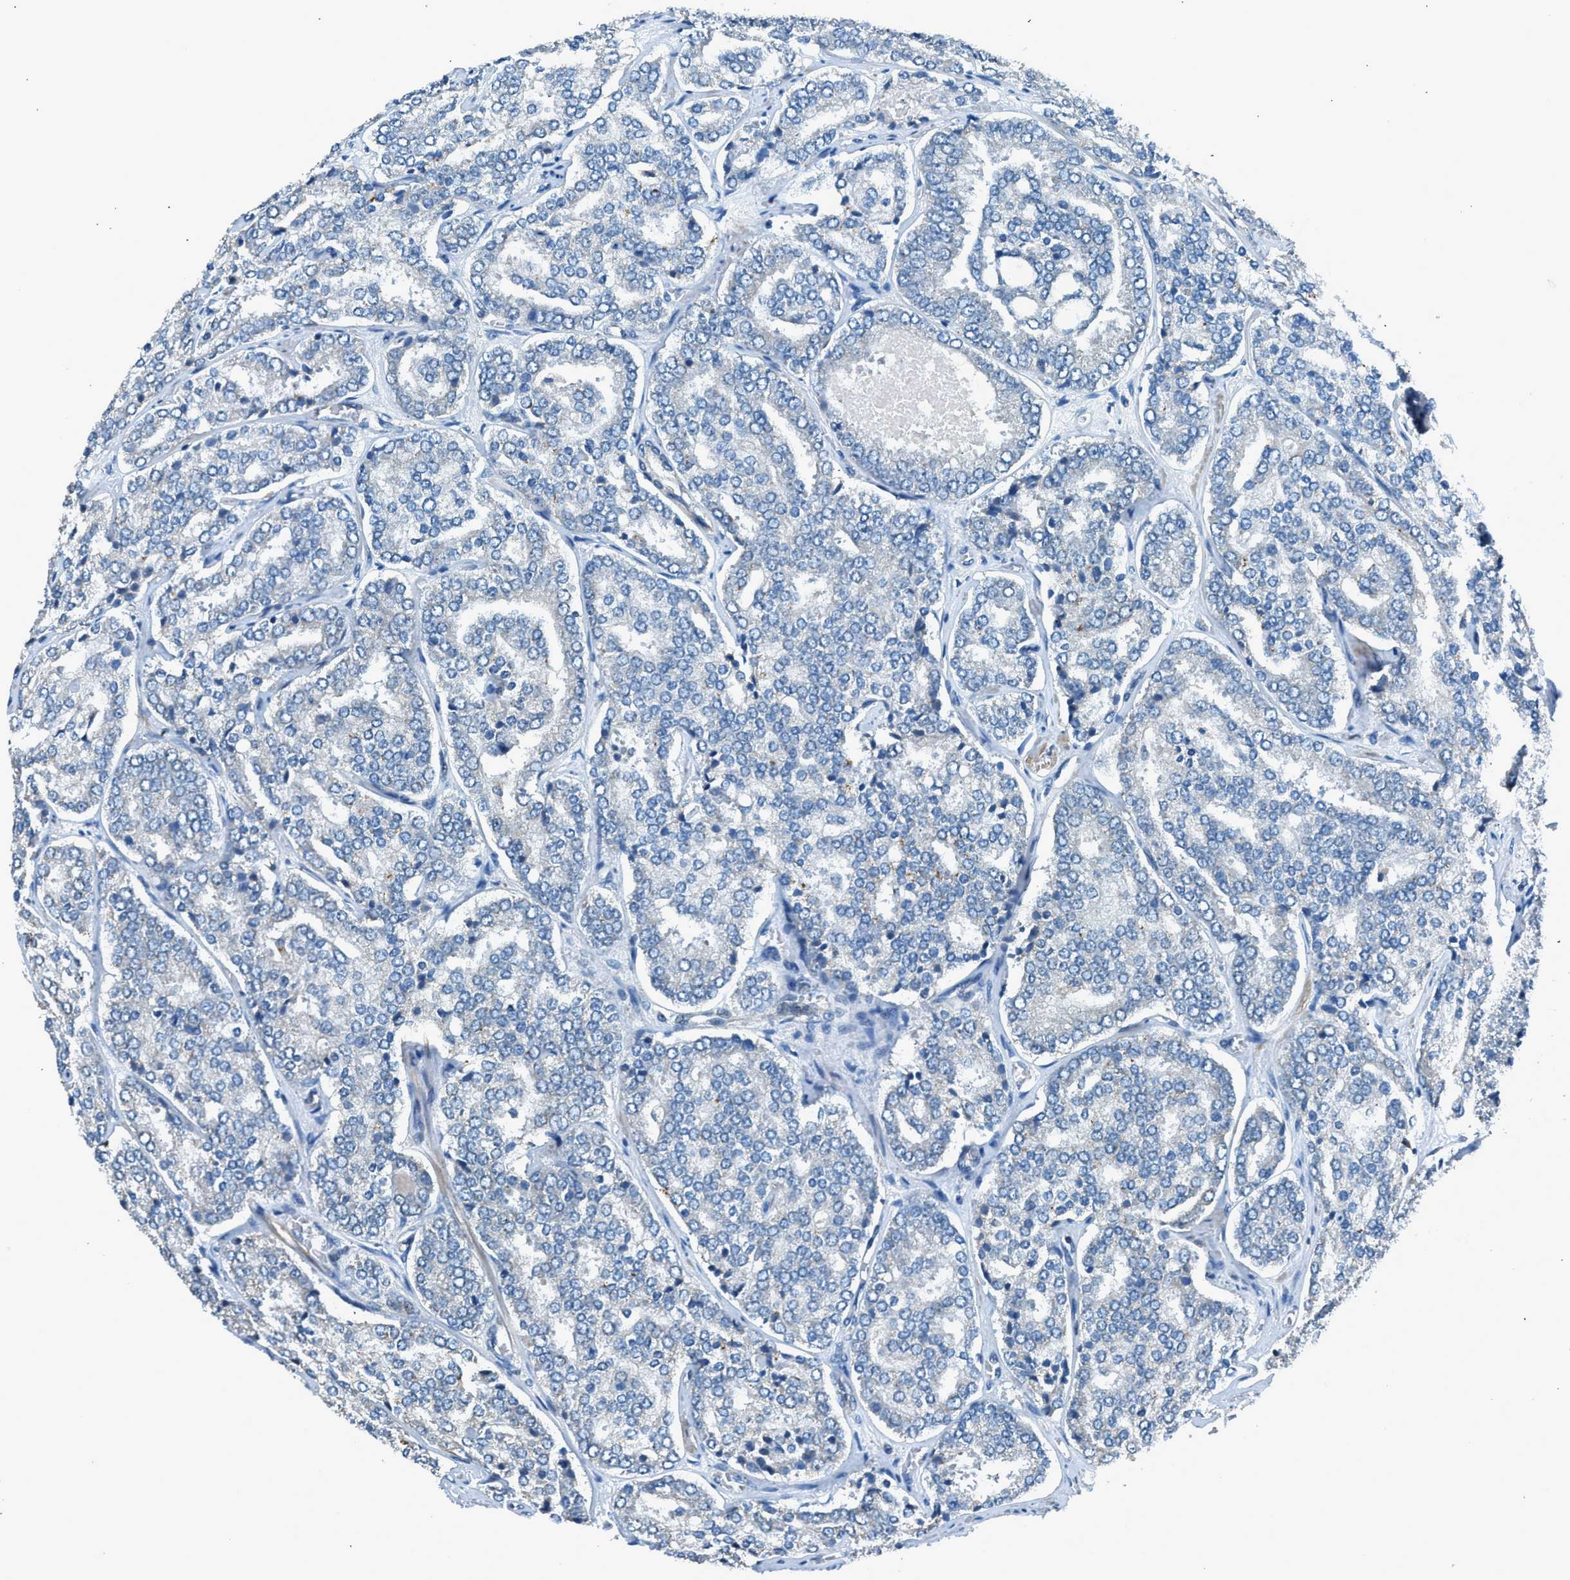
{"staining": {"intensity": "weak", "quantity": "25%-75%", "location": "cytoplasmic/membranous"}, "tissue": "prostate cancer", "cell_type": "Tumor cells", "image_type": "cancer", "snomed": [{"axis": "morphology", "description": "Adenocarcinoma, High grade"}, {"axis": "topography", "description": "Prostate"}], "caption": "This is an image of IHC staining of prostate cancer (high-grade adenocarcinoma), which shows weak positivity in the cytoplasmic/membranous of tumor cells.", "gene": "LMLN", "patient": {"sex": "male", "age": 65}}